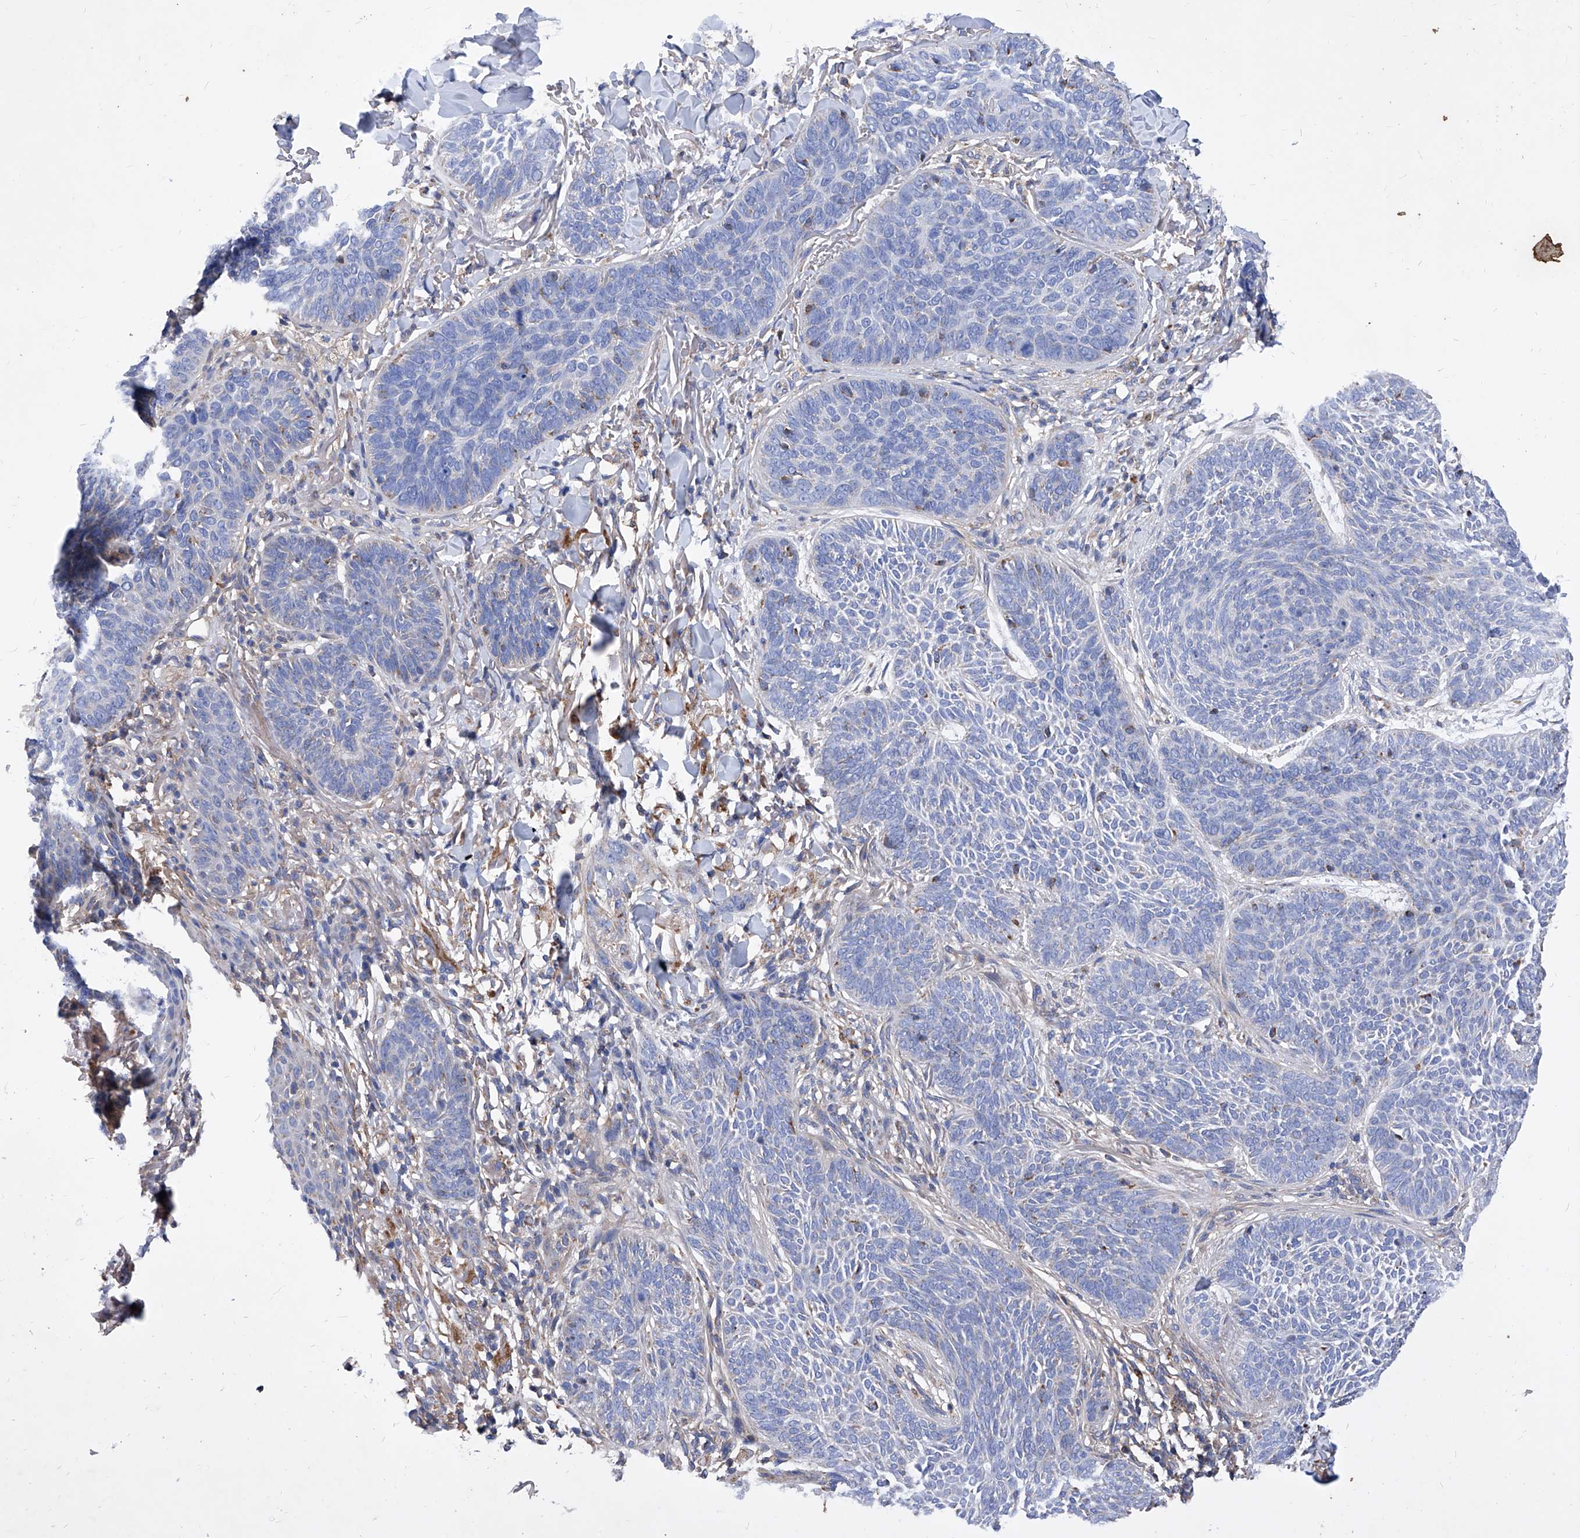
{"staining": {"intensity": "negative", "quantity": "none", "location": "none"}, "tissue": "skin cancer", "cell_type": "Tumor cells", "image_type": "cancer", "snomed": [{"axis": "morphology", "description": "Basal cell carcinoma"}, {"axis": "topography", "description": "Skin"}], "caption": "Human basal cell carcinoma (skin) stained for a protein using IHC demonstrates no expression in tumor cells.", "gene": "HRNR", "patient": {"sex": "male", "age": 85}}